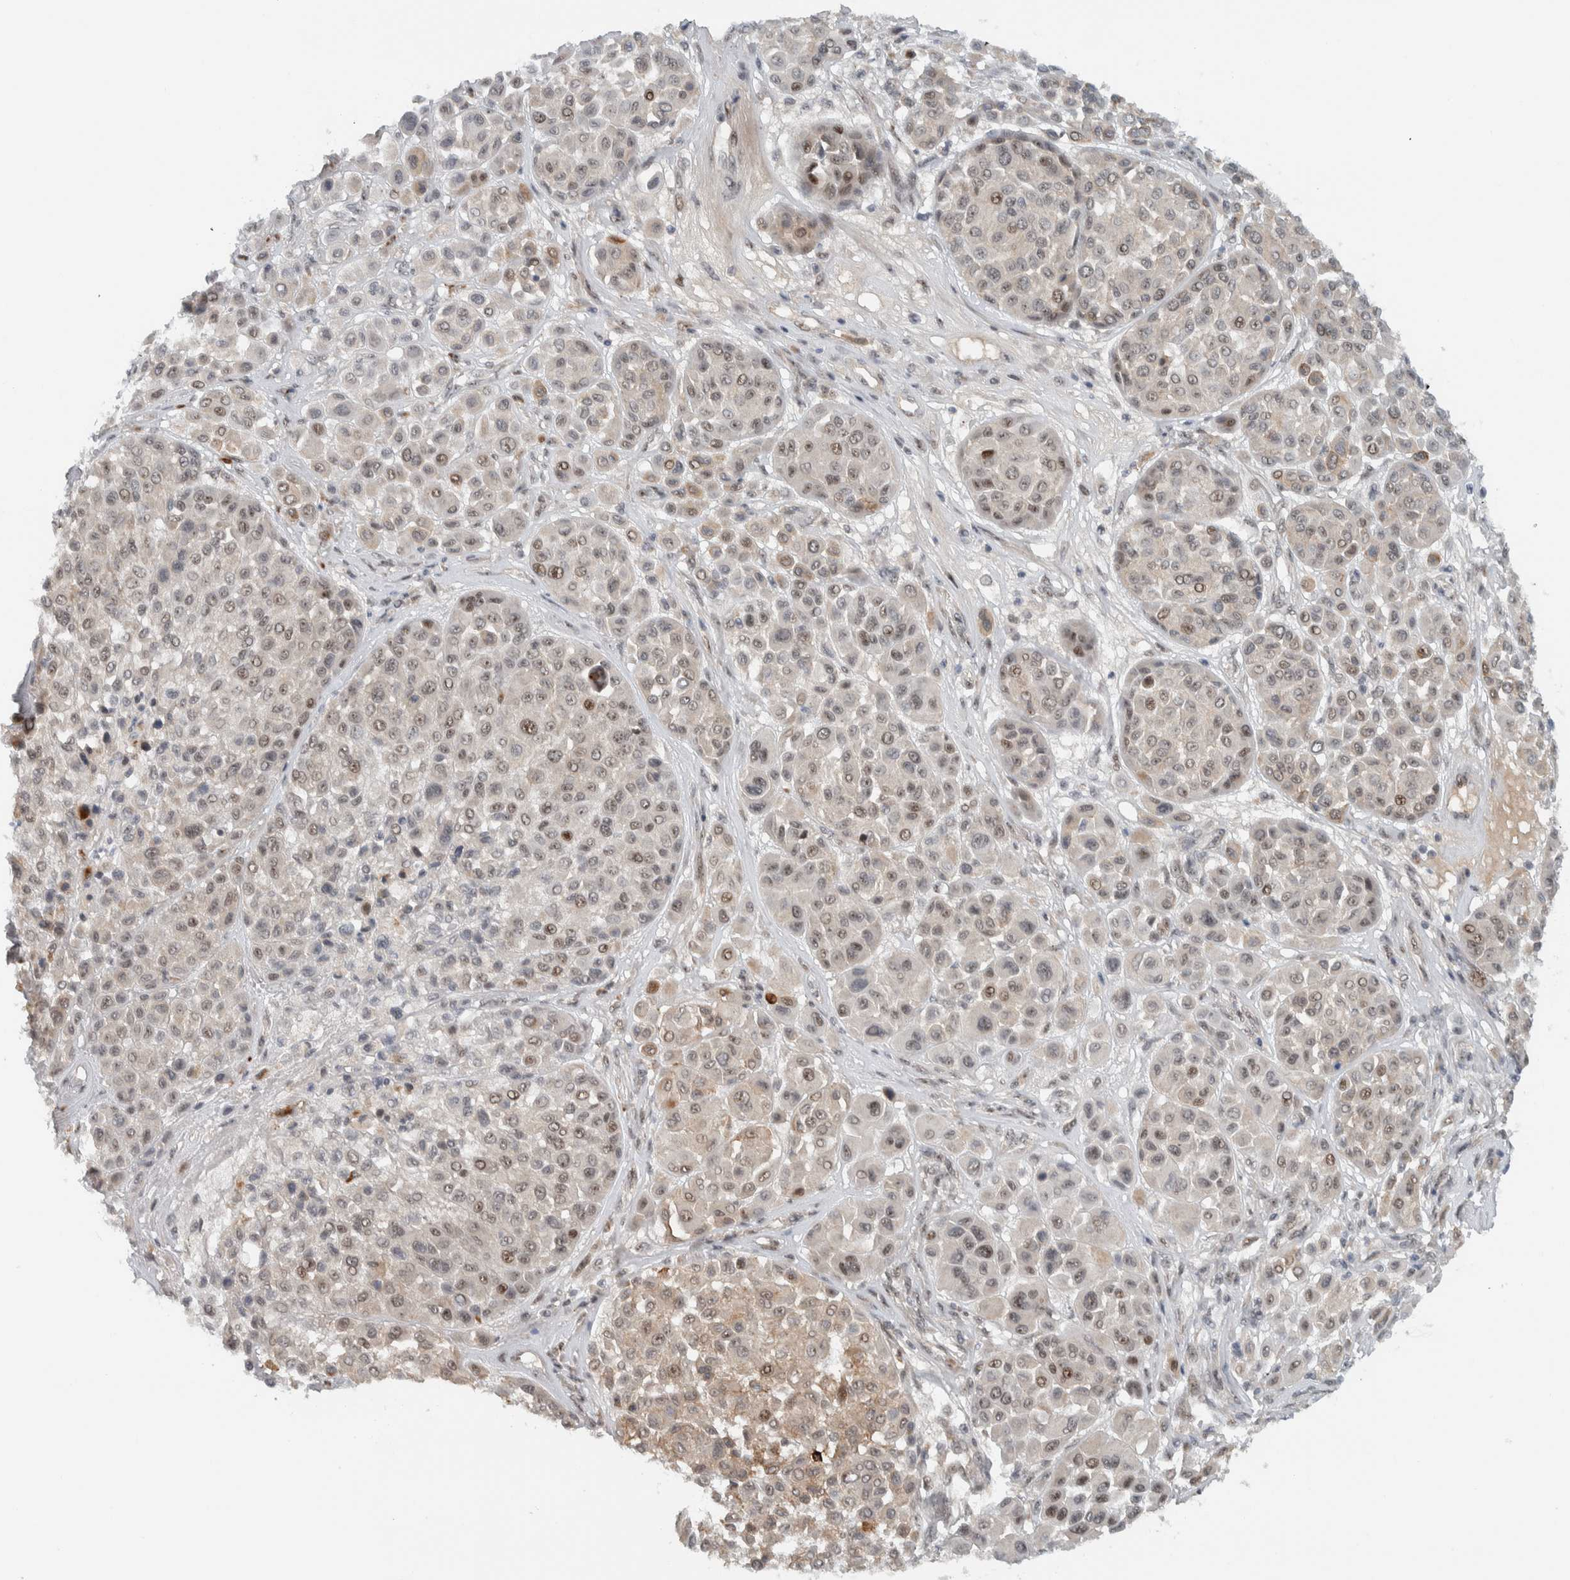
{"staining": {"intensity": "moderate", "quantity": "<25%", "location": "nuclear"}, "tissue": "melanoma", "cell_type": "Tumor cells", "image_type": "cancer", "snomed": [{"axis": "morphology", "description": "Malignant melanoma, Metastatic site"}, {"axis": "topography", "description": "Soft tissue"}], "caption": "The immunohistochemical stain shows moderate nuclear positivity in tumor cells of melanoma tissue.", "gene": "ZFP91", "patient": {"sex": "male", "age": 41}}